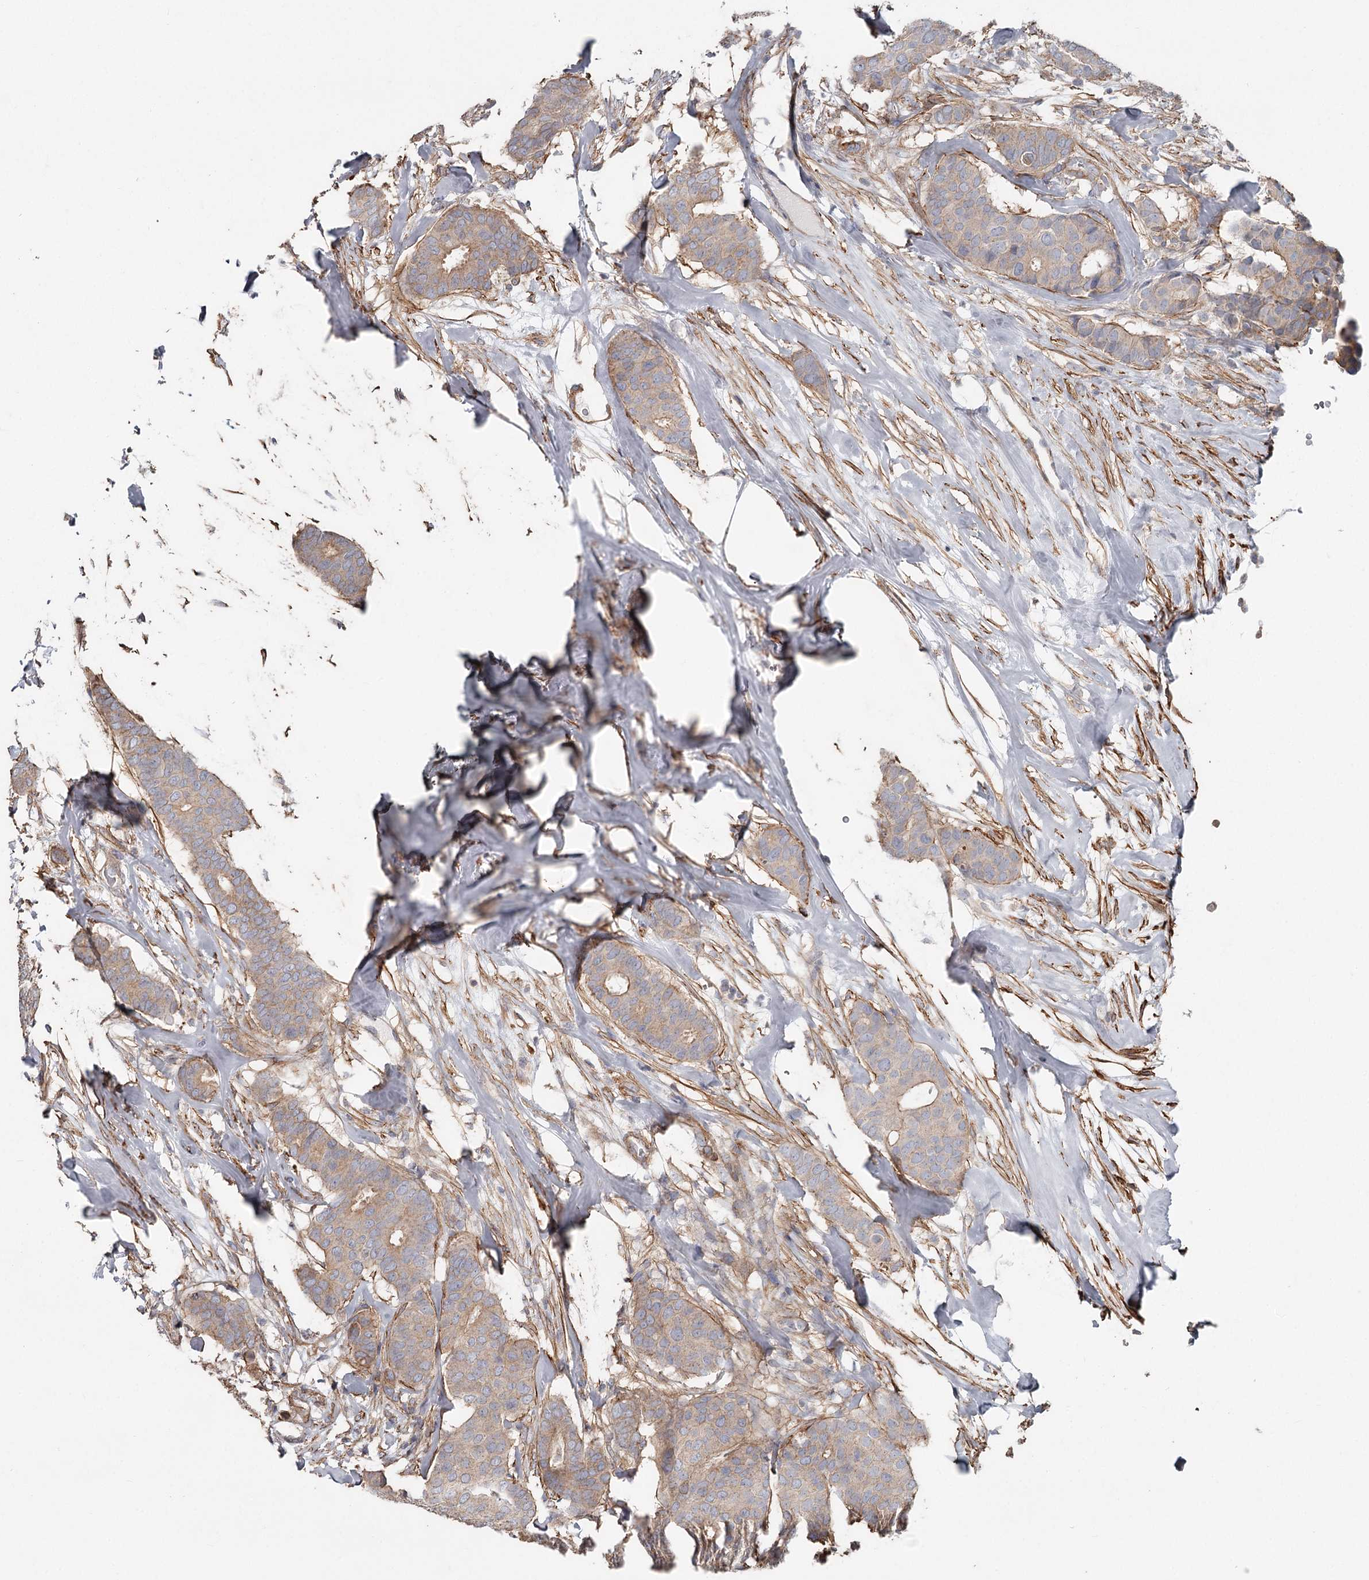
{"staining": {"intensity": "weak", "quantity": ">75%", "location": "cytoplasmic/membranous"}, "tissue": "breast cancer", "cell_type": "Tumor cells", "image_type": "cancer", "snomed": [{"axis": "morphology", "description": "Duct carcinoma"}, {"axis": "topography", "description": "Breast"}], "caption": "DAB immunohistochemical staining of breast cancer reveals weak cytoplasmic/membranous protein expression in approximately >75% of tumor cells. Immunohistochemistry (ihc) stains the protein of interest in brown and the nuclei are stained blue.", "gene": "DHRS9", "patient": {"sex": "female", "age": 75}}